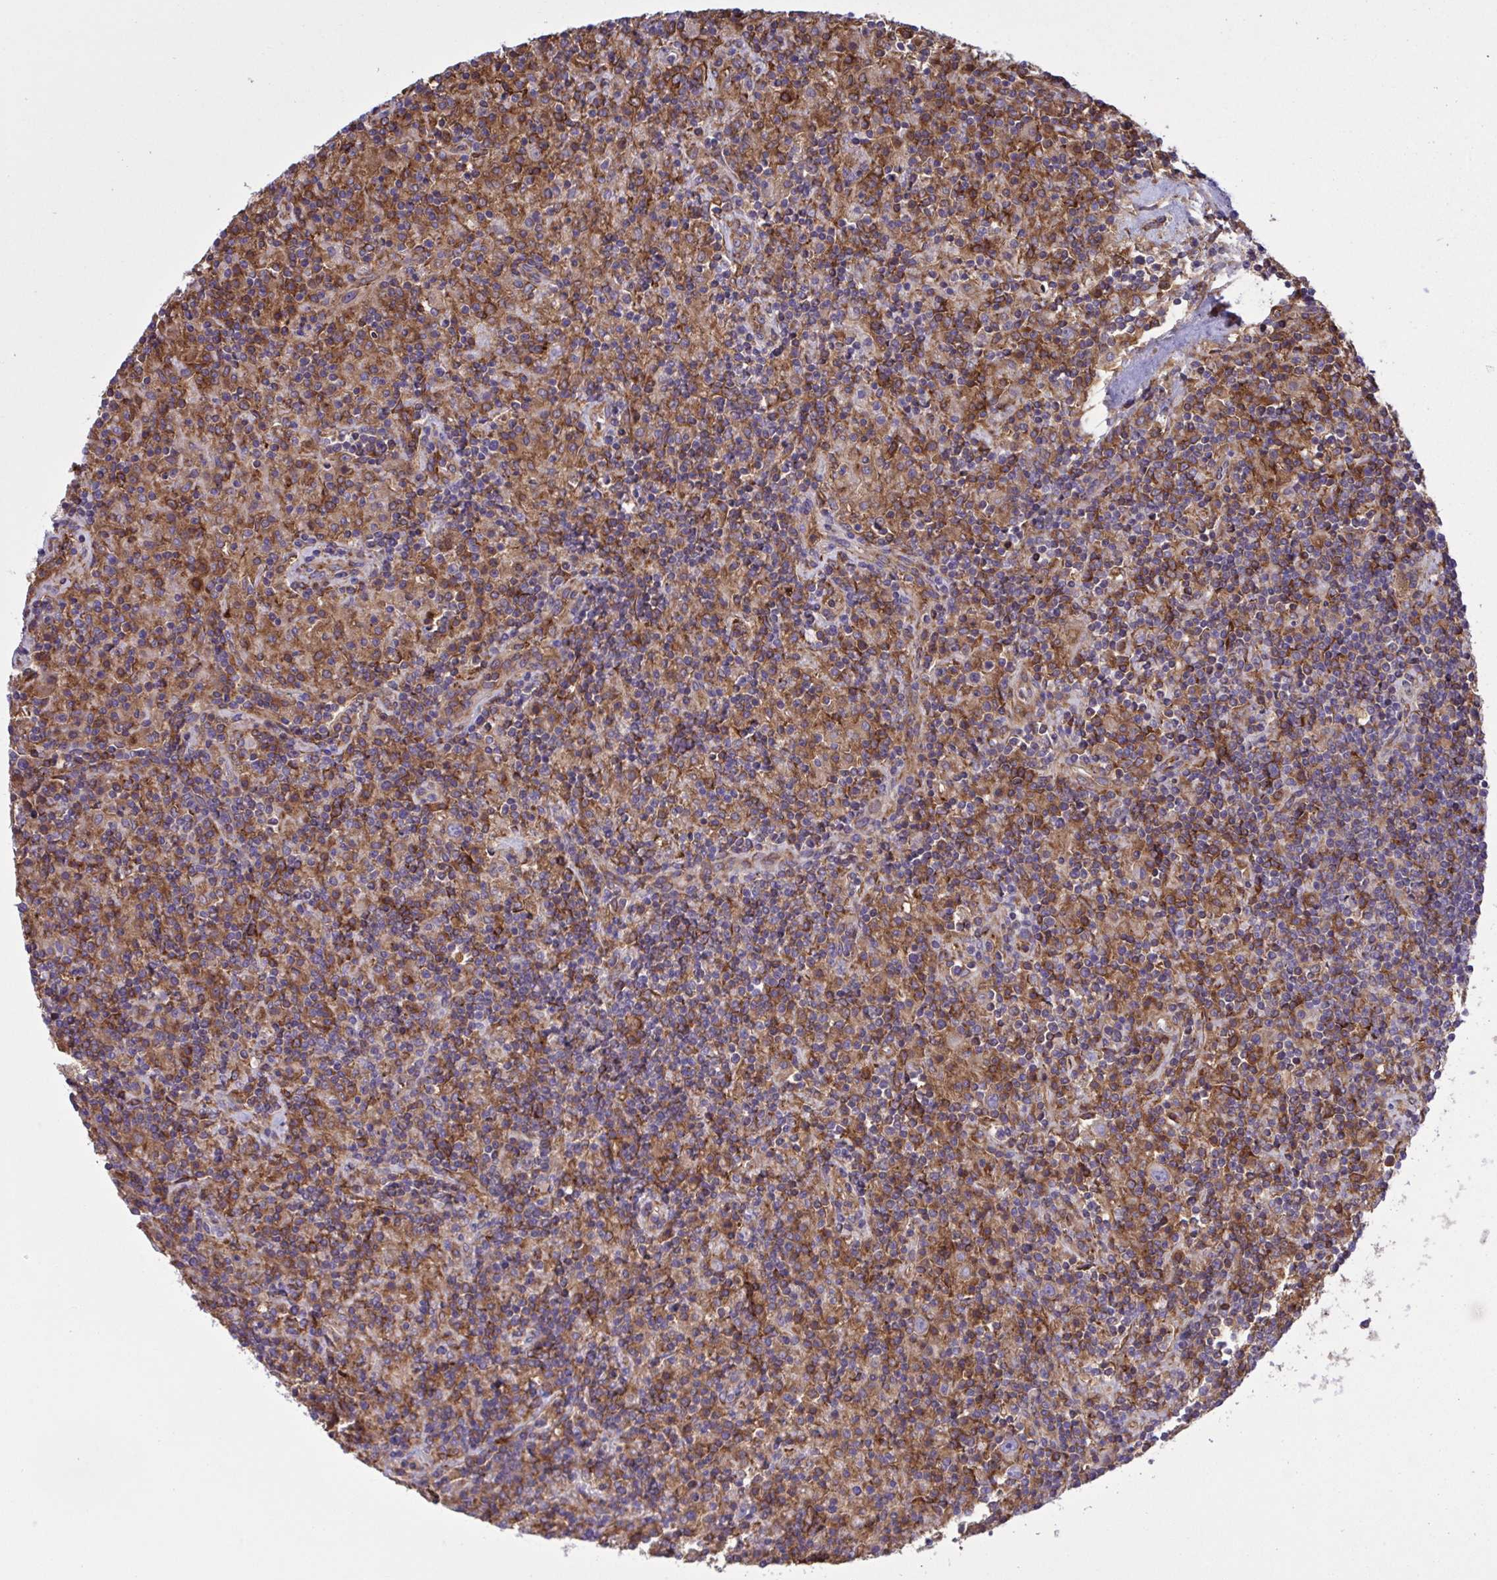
{"staining": {"intensity": "negative", "quantity": "none", "location": "none"}, "tissue": "lymphoma", "cell_type": "Tumor cells", "image_type": "cancer", "snomed": [{"axis": "morphology", "description": "Hodgkin's disease, NOS"}, {"axis": "topography", "description": "Lymph node"}], "caption": "Lymphoma was stained to show a protein in brown. There is no significant positivity in tumor cells.", "gene": "OR51M1", "patient": {"sex": "male", "age": 70}}